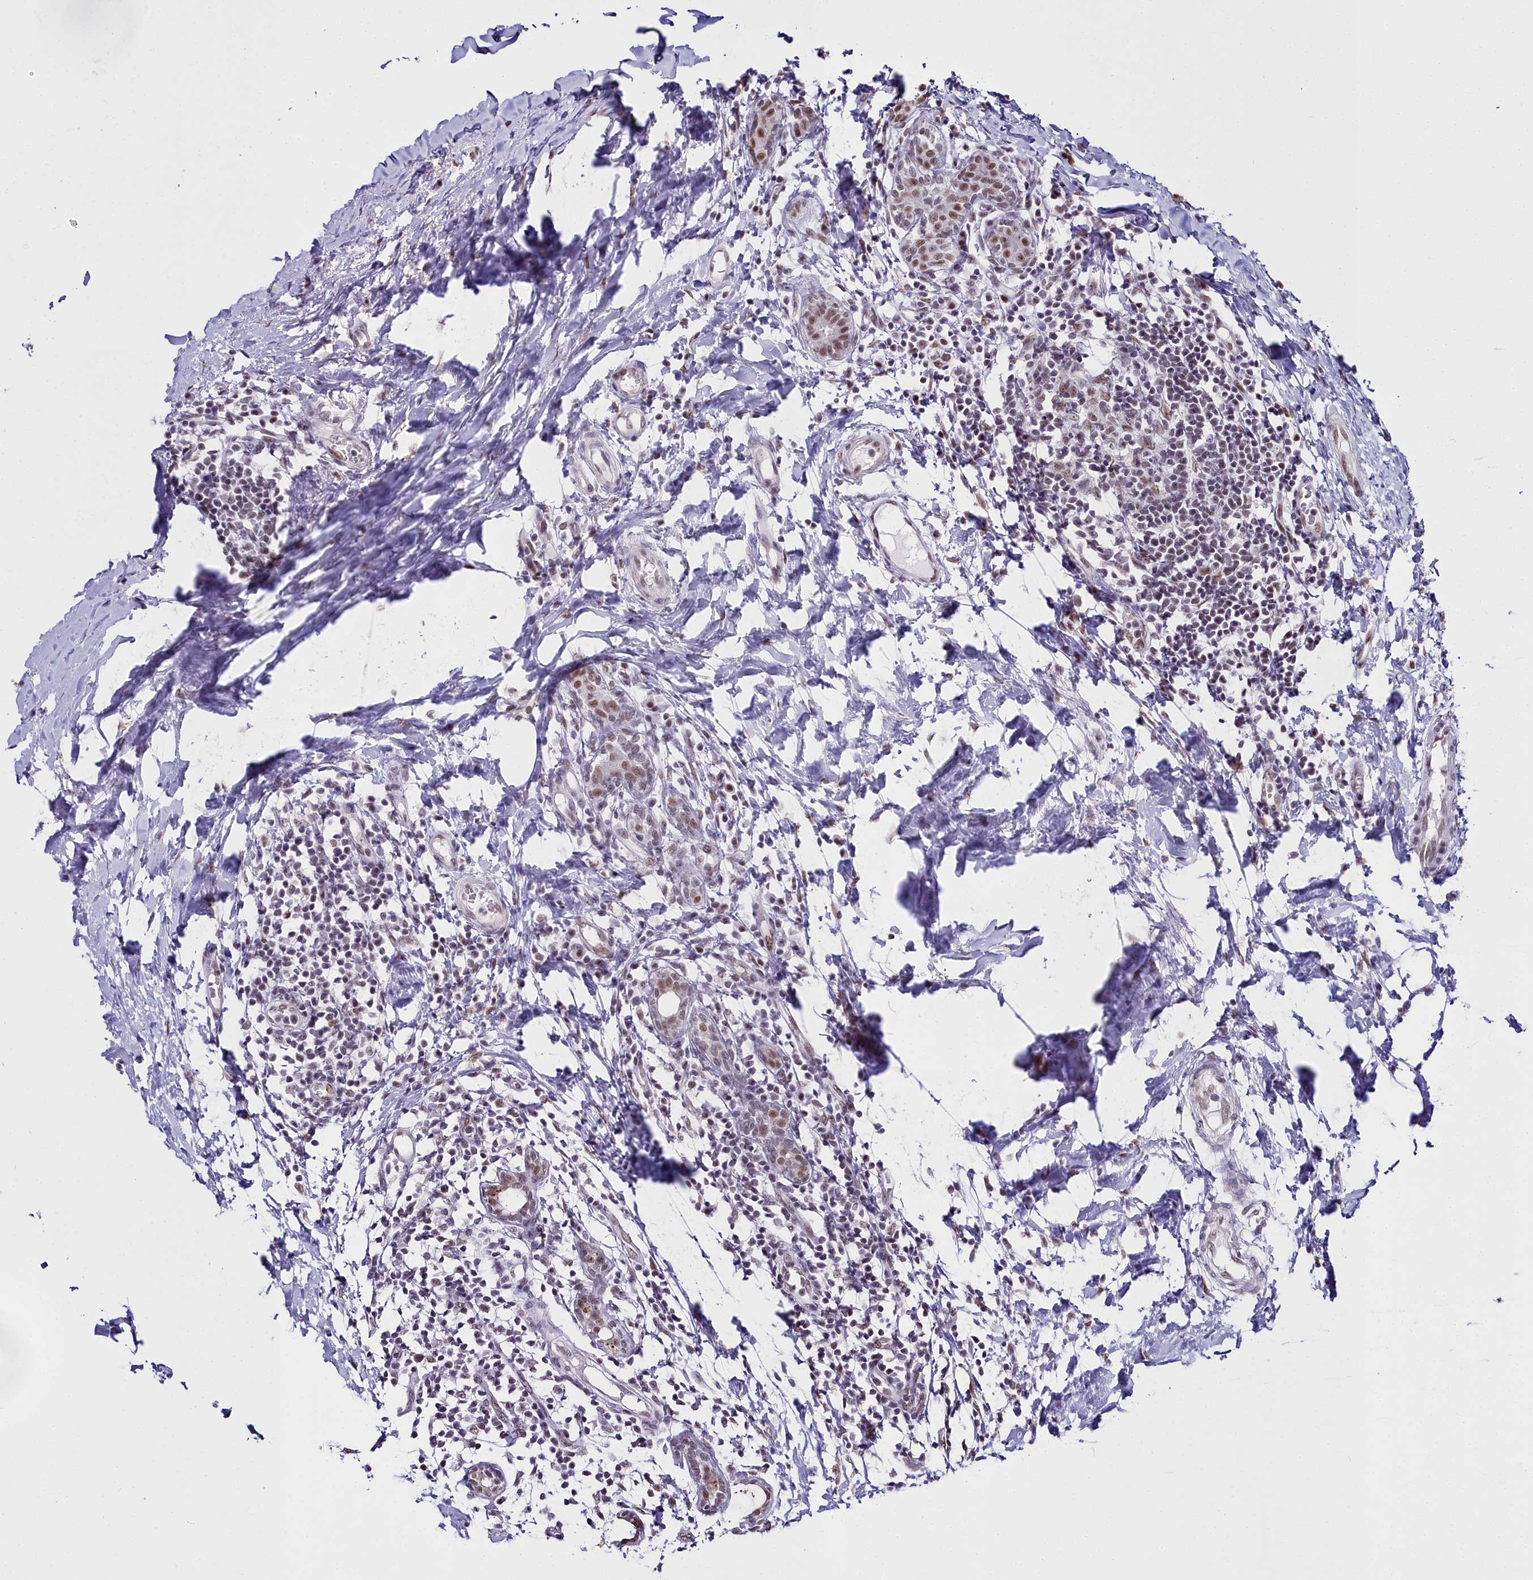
{"staining": {"intensity": "moderate", "quantity": ">75%", "location": "nuclear"}, "tissue": "breast cancer", "cell_type": "Tumor cells", "image_type": "cancer", "snomed": [{"axis": "morphology", "description": "Duct carcinoma"}, {"axis": "topography", "description": "Breast"}], "caption": "Immunohistochemical staining of human intraductal carcinoma (breast) displays medium levels of moderate nuclear staining in about >75% of tumor cells.", "gene": "RBM12", "patient": {"sex": "female", "age": 40}}